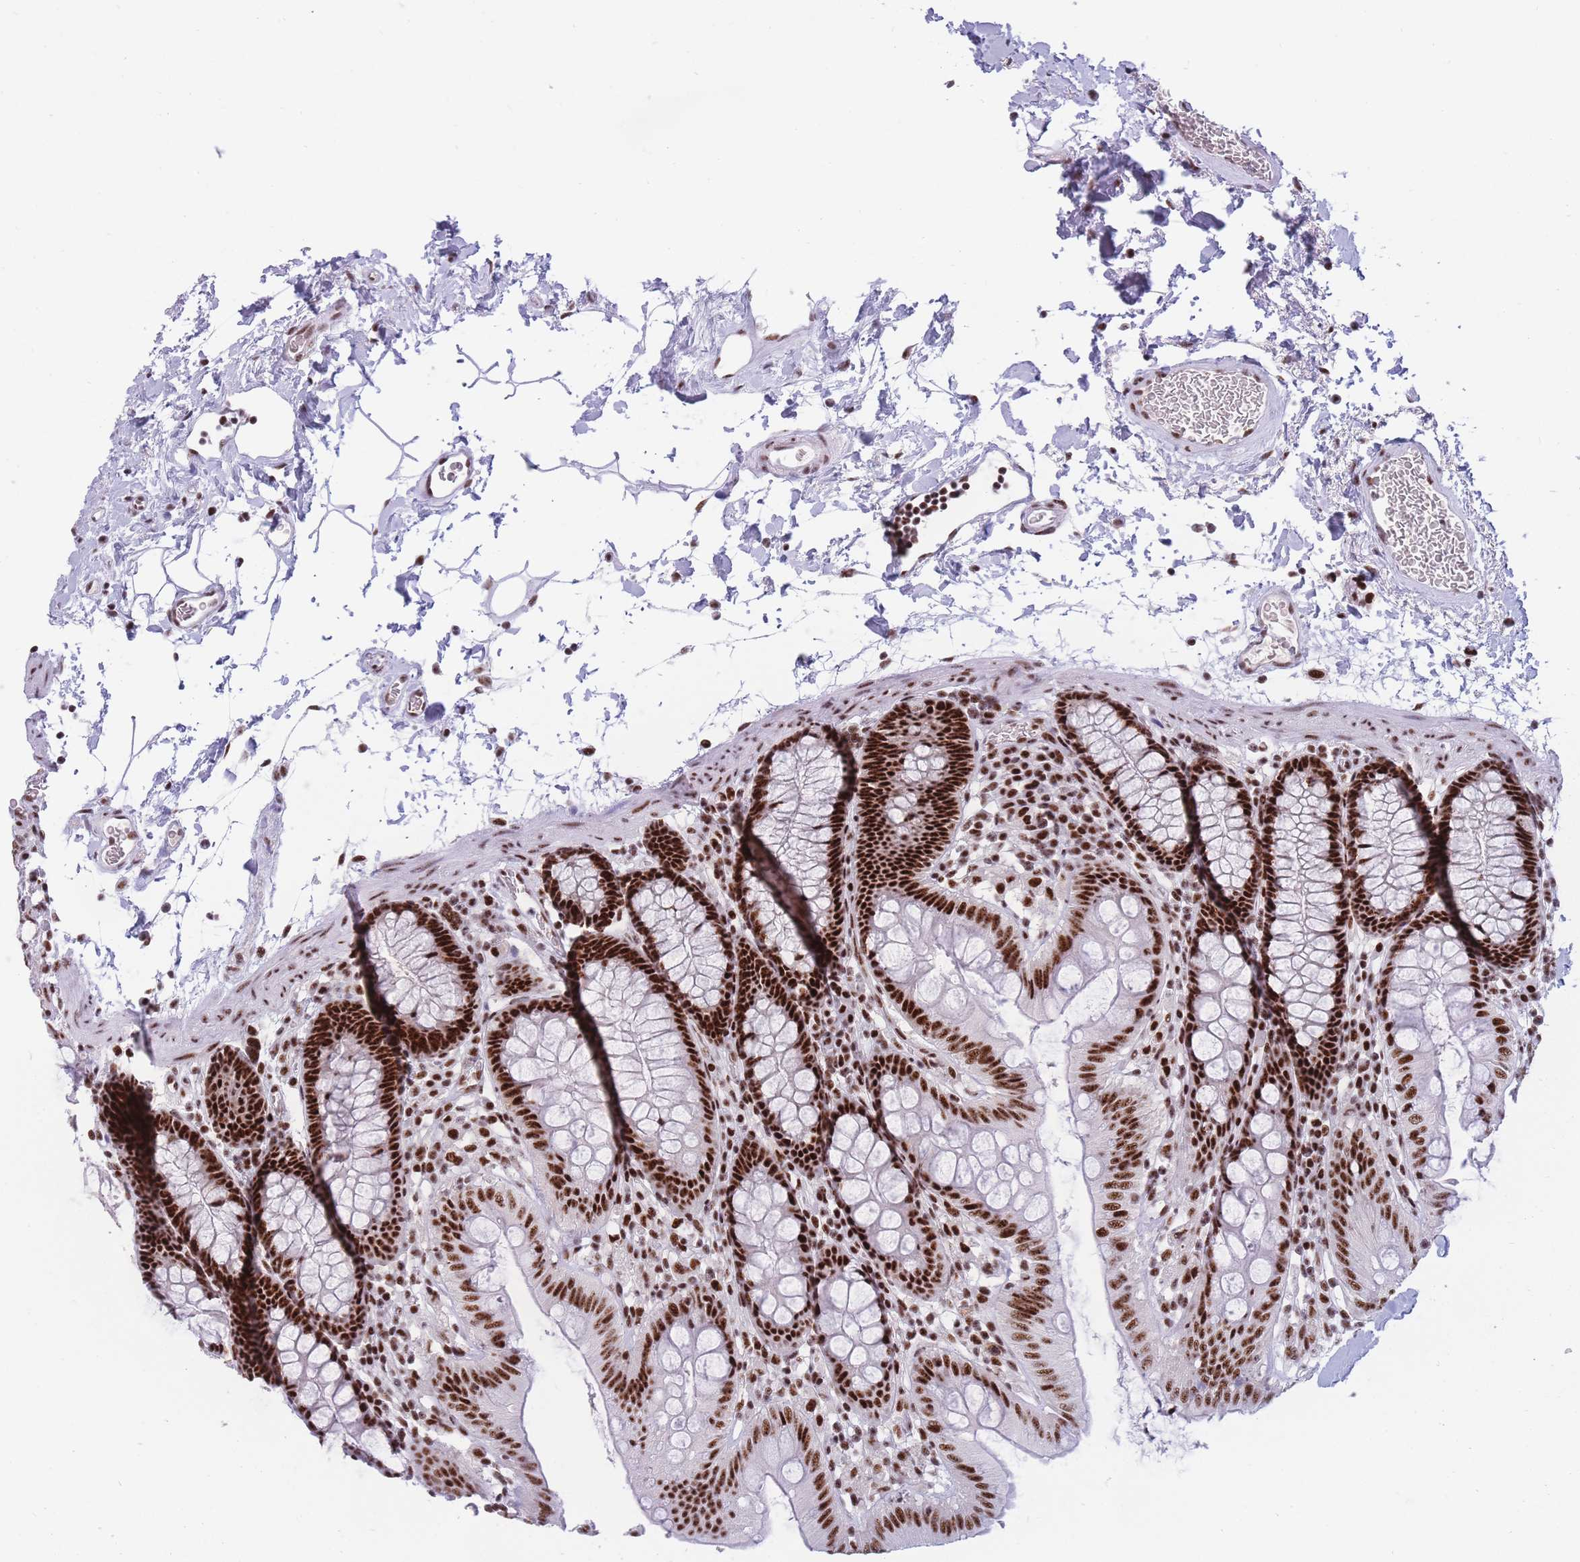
{"staining": {"intensity": "moderate", "quantity": "25%-75%", "location": "nuclear"}, "tissue": "colon", "cell_type": "Endothelial cells", "image_type": "normal", "snomed": [{"axis": "morphology", "description": "Normal tissue, NOS"}, {"axis": "topography", "description": "Colon"}], "caption": "Immunohistochemical staining of unremarkable colon reveals 25%-75% levels of moderate nuclear protein expression in about 25%-75% of endothelial cells. The protein is stained brown, and the nuclei are stained in blue (DAB (3,3'-diaminobenzidine) IHC with brightfield microscopy, high magnification).", "gene": "TMEM35B", "patient": {"sex": "male", "age": 75}}